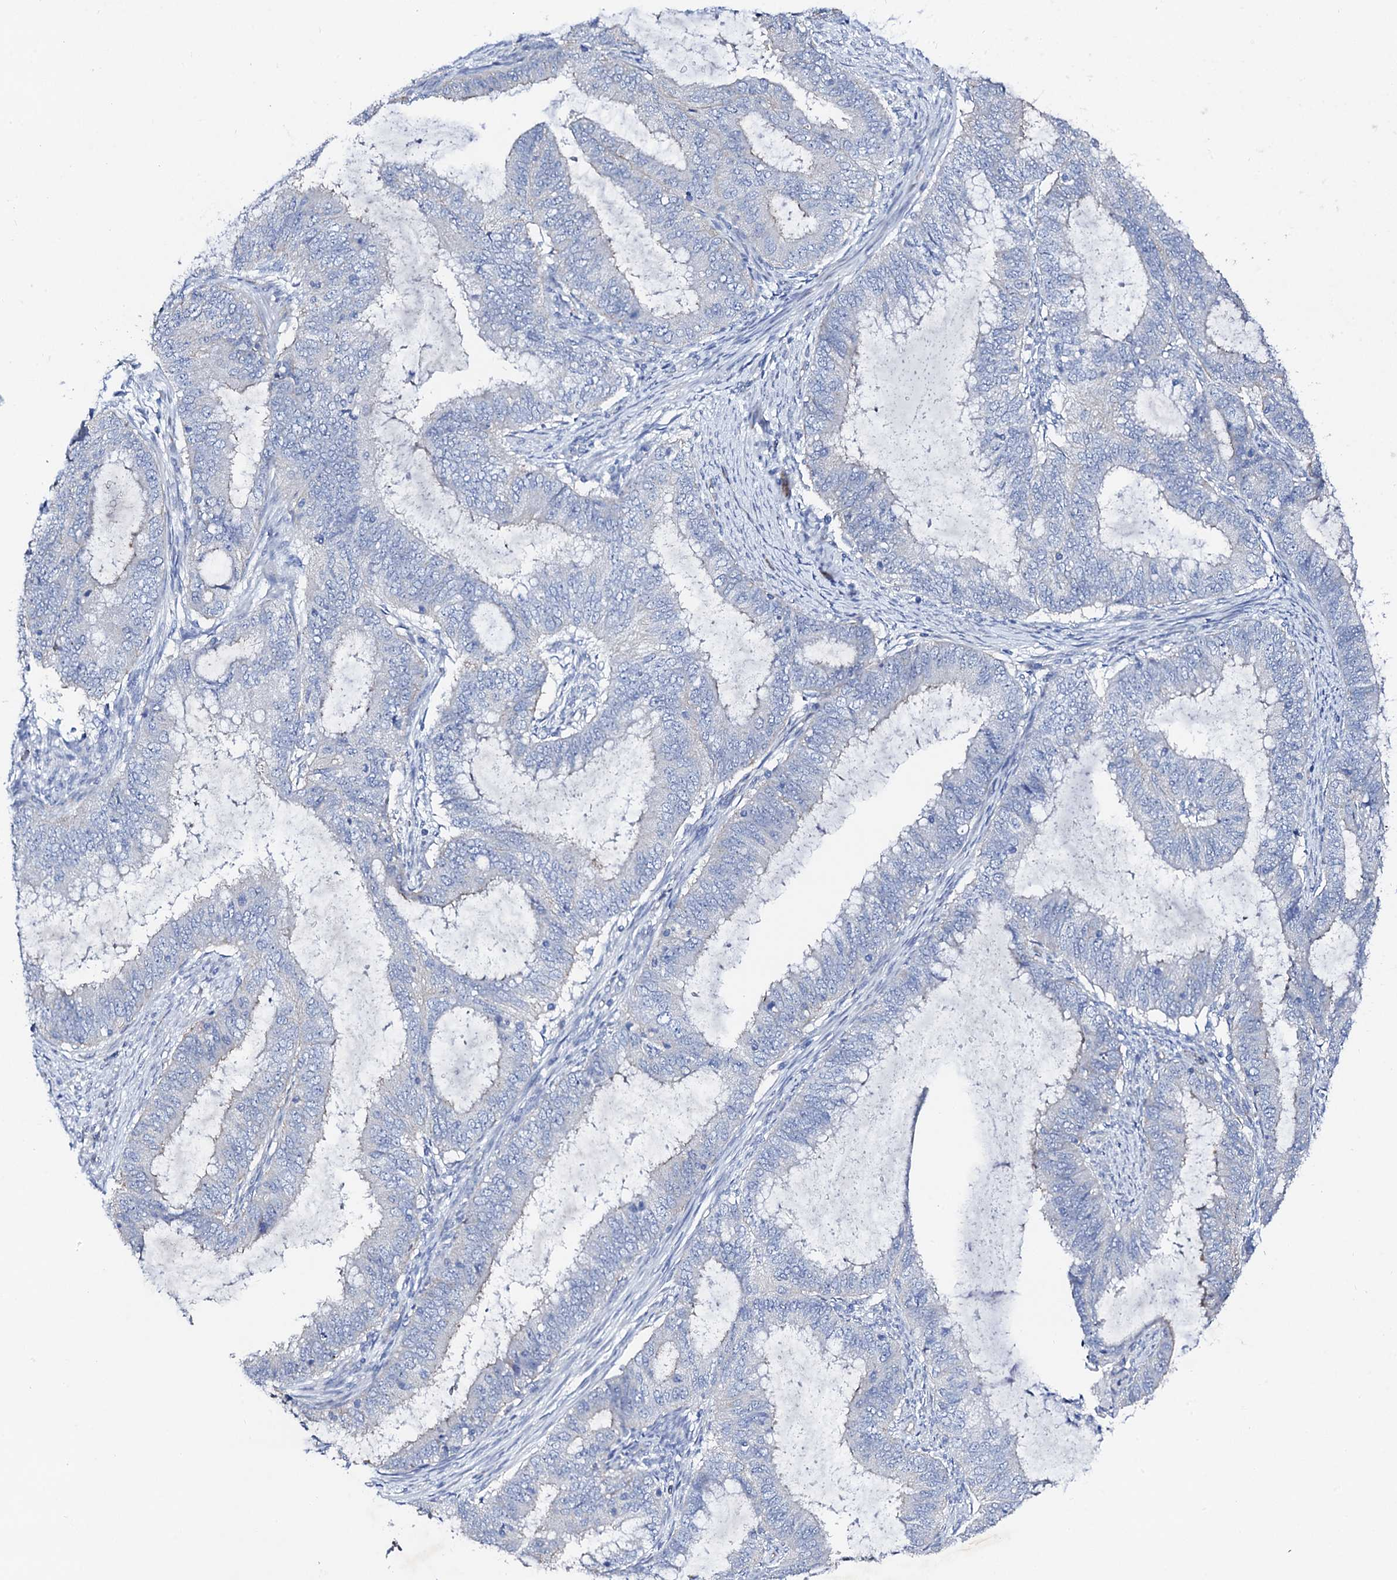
{"staining": {"intensity": "negative", "quantity": "none", "location": "none"}, "tissue": "endometrial cancer", "cell_type": "Tumor cells", "image_type": "cancer", "snomed": [{"axis": "morphology", "description": "Adenocarcinoma, NOS"}, {"axis": "topography", "description": "Endometrium"}], "caption": "Immunohistochemical staining of human endometrial cancer reveals no significant expression in tumor cells.", "gene": "TRDN", "patient": {"sex": "female", "age": 51}}